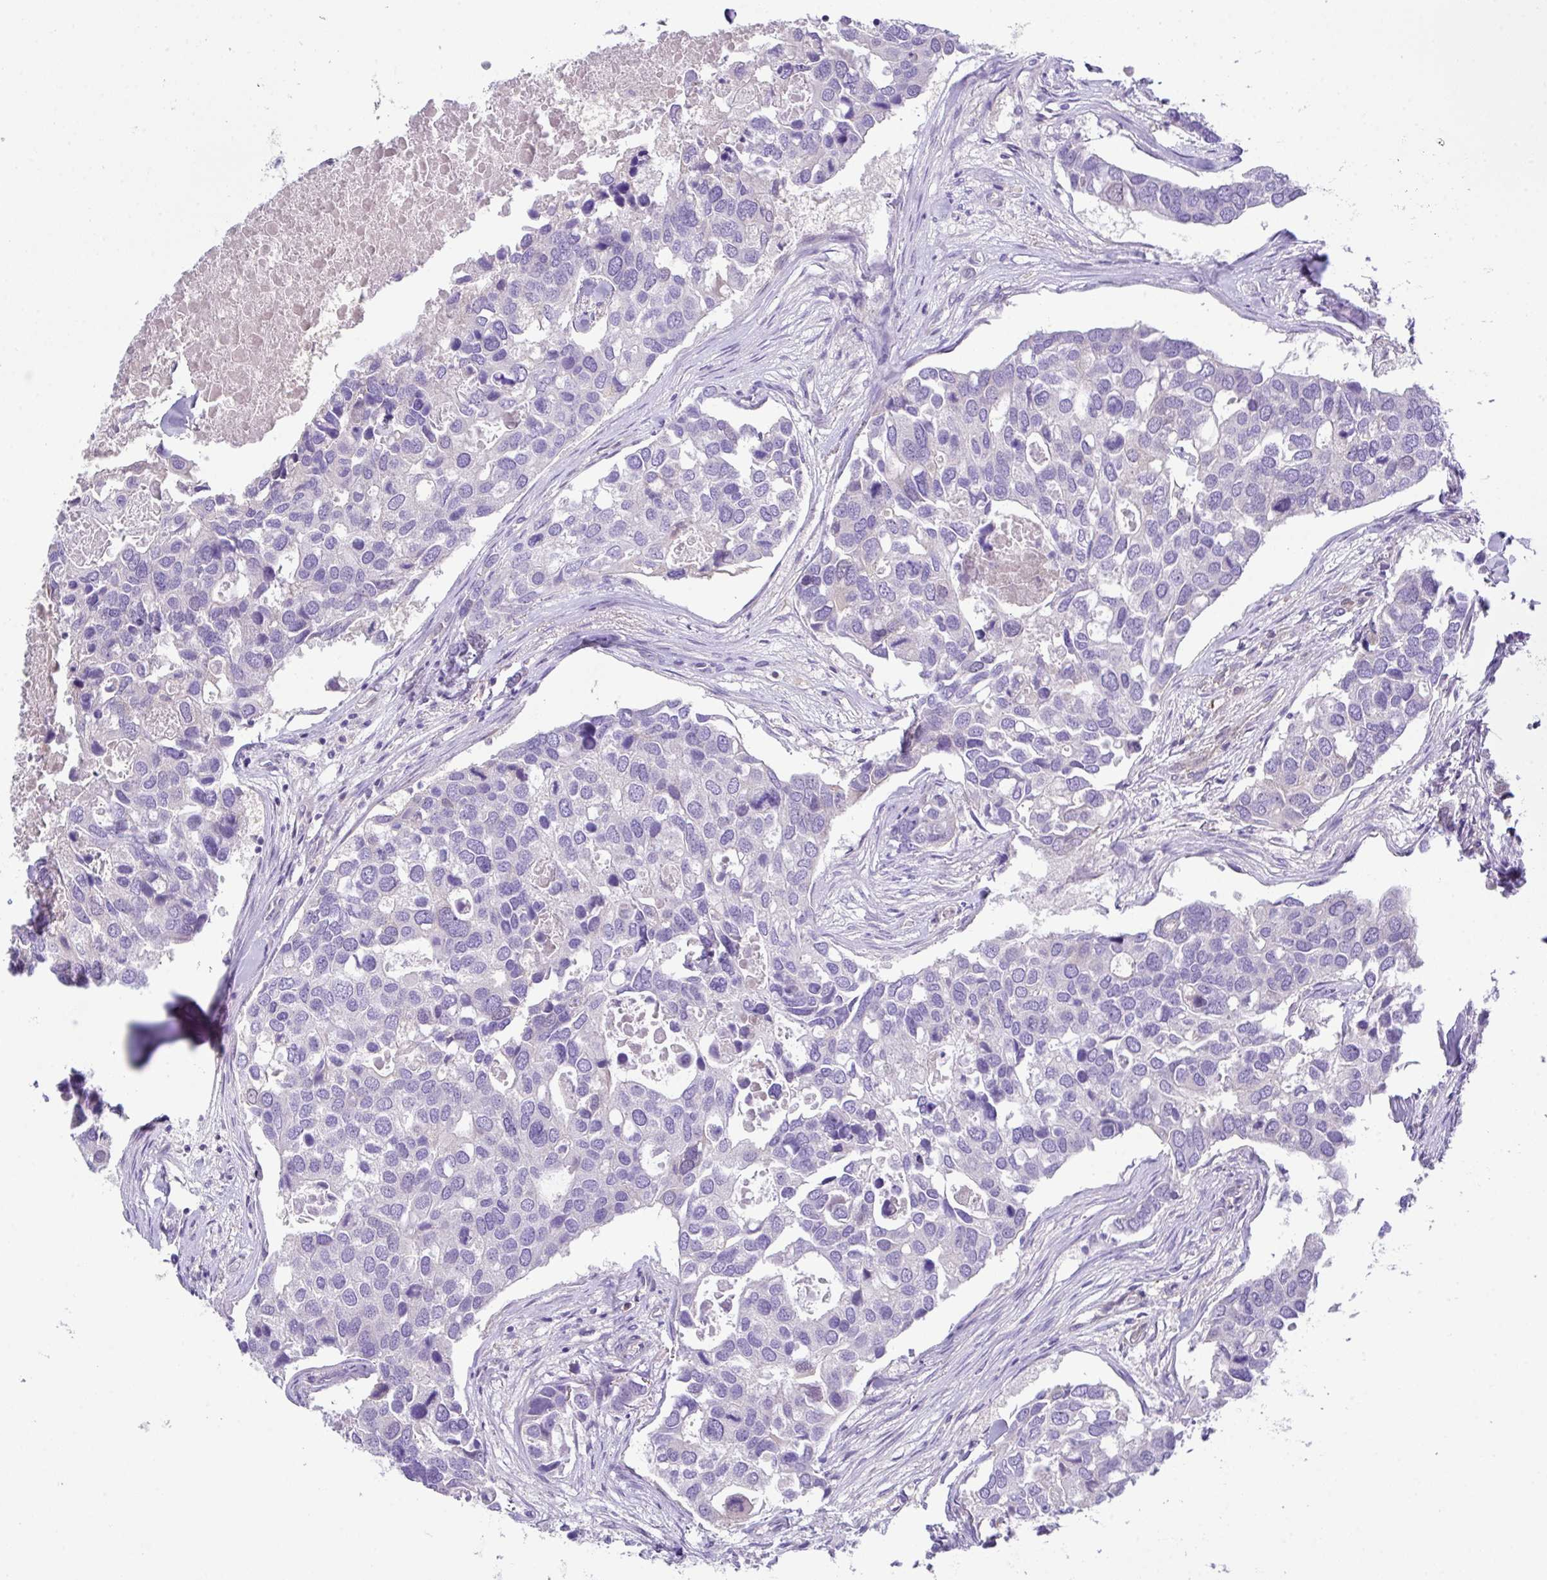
{"staining": {"intensity": "negative", "quantity": "none", "location": "none"}, "tissue": "breast cancer", "cell_type": "Tumor cells", "image_type": "cancer", "snomed": [{"axis": "morphology", "description": "Duct carcinoma"}, {"axis": "topography", "description": "Breast"}], "caption": "Human breast cancer stained for a protein using IHC reveals no expression in tumor cells.", "gene": "DNAL1", "patient": {"sex": "female", "age": 83}}